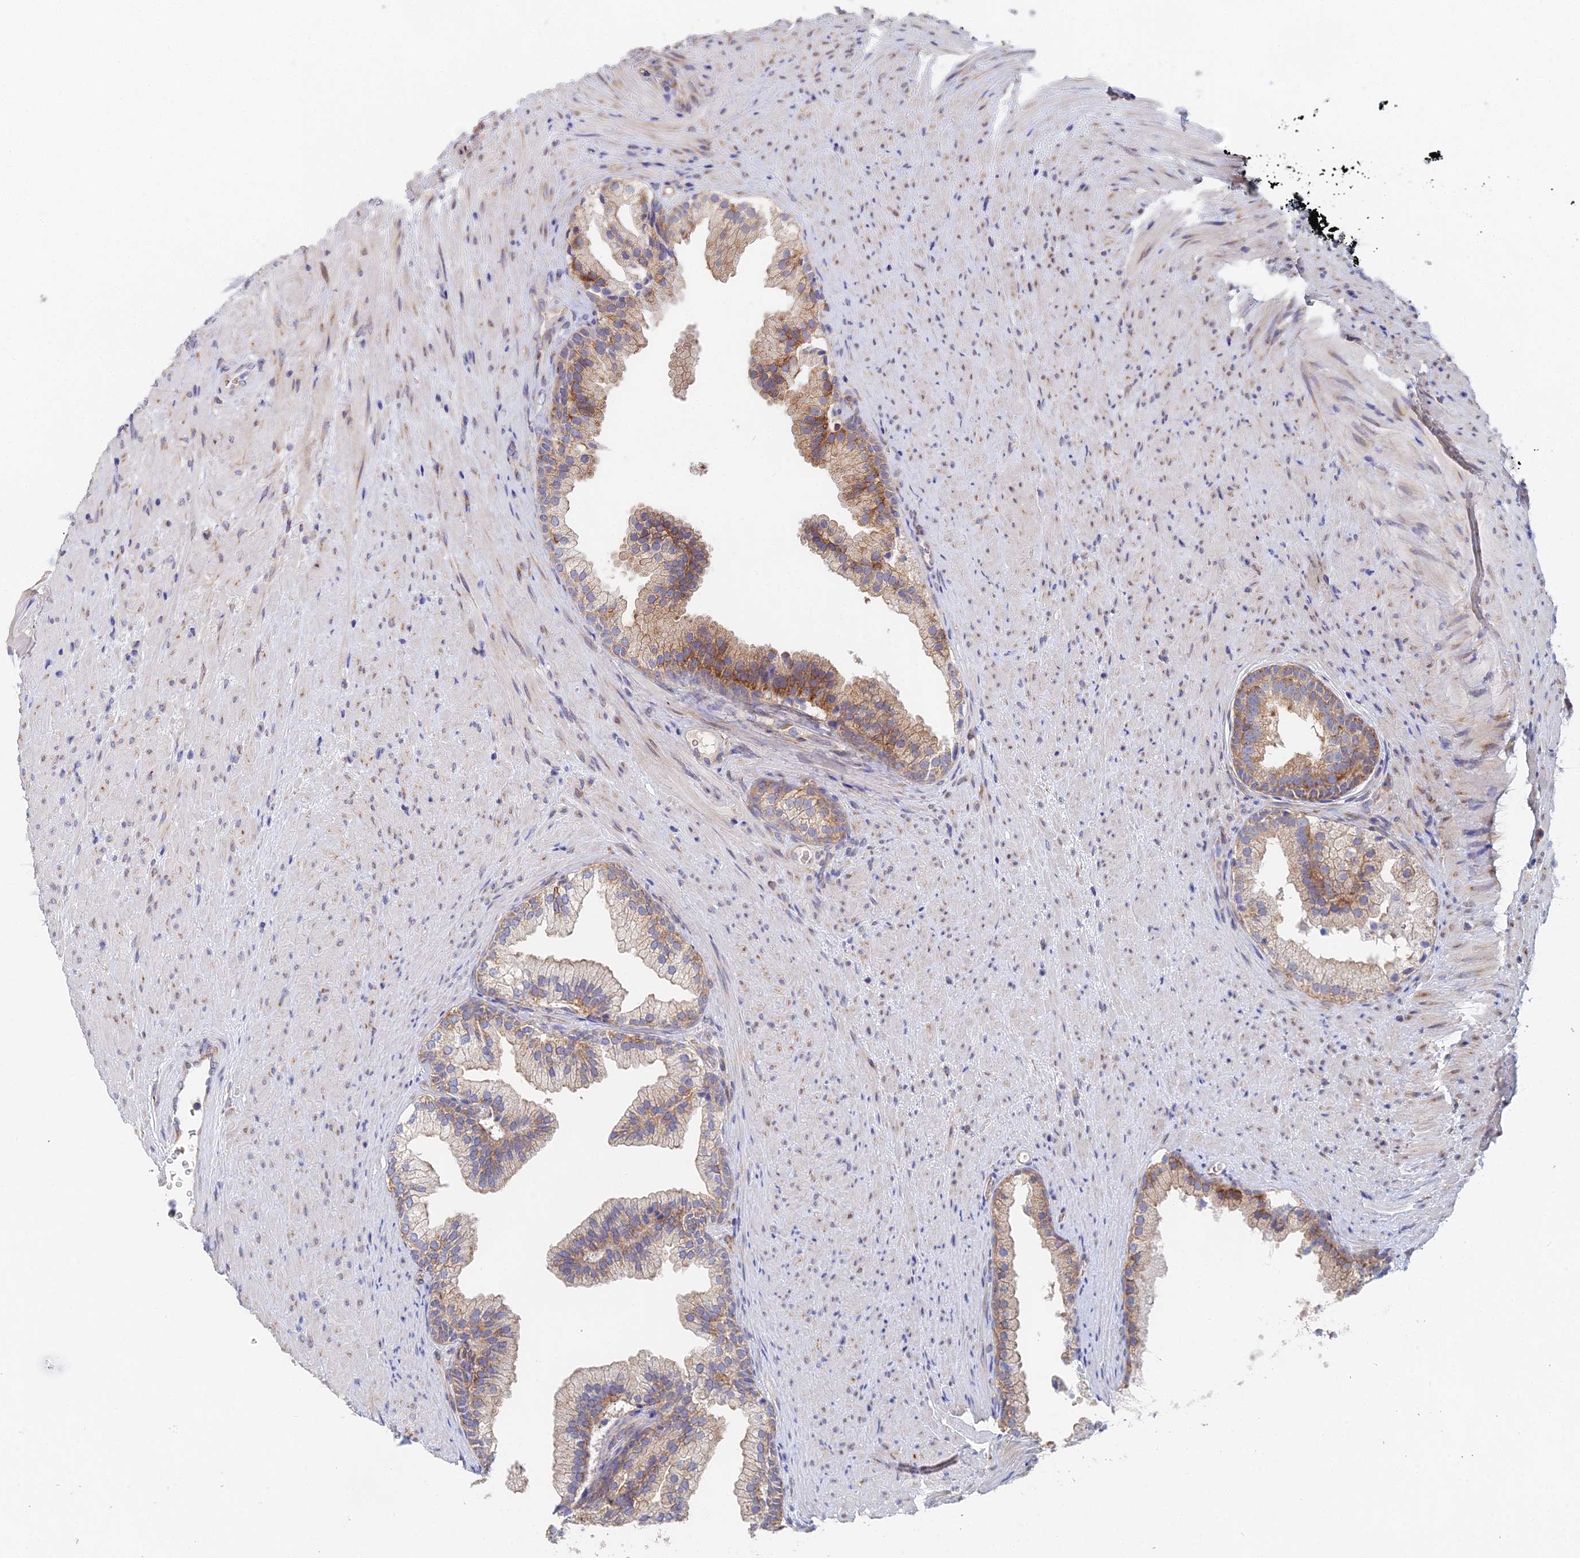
{"staining": {"intensity": "moderate", "quantity": "25%-75%", "location": "cytoplasmic/membranous"}, "tissue": "prostate", "cell_type": "Glandular cells", "image_type": "normal", "snomed": [{"axis": "morphology", "description": "Normal tissue, NOS"}, {"axis": "topography", "description": "Prostate"}], "caption": "The micrograph exhibits staining of normal prostate, revealing moderate cytoplasmic/membranous protein positivity (brown color) within glandular cells.", "gene": "ELOF1", "patient": {"sex": "male", "age": 76}}